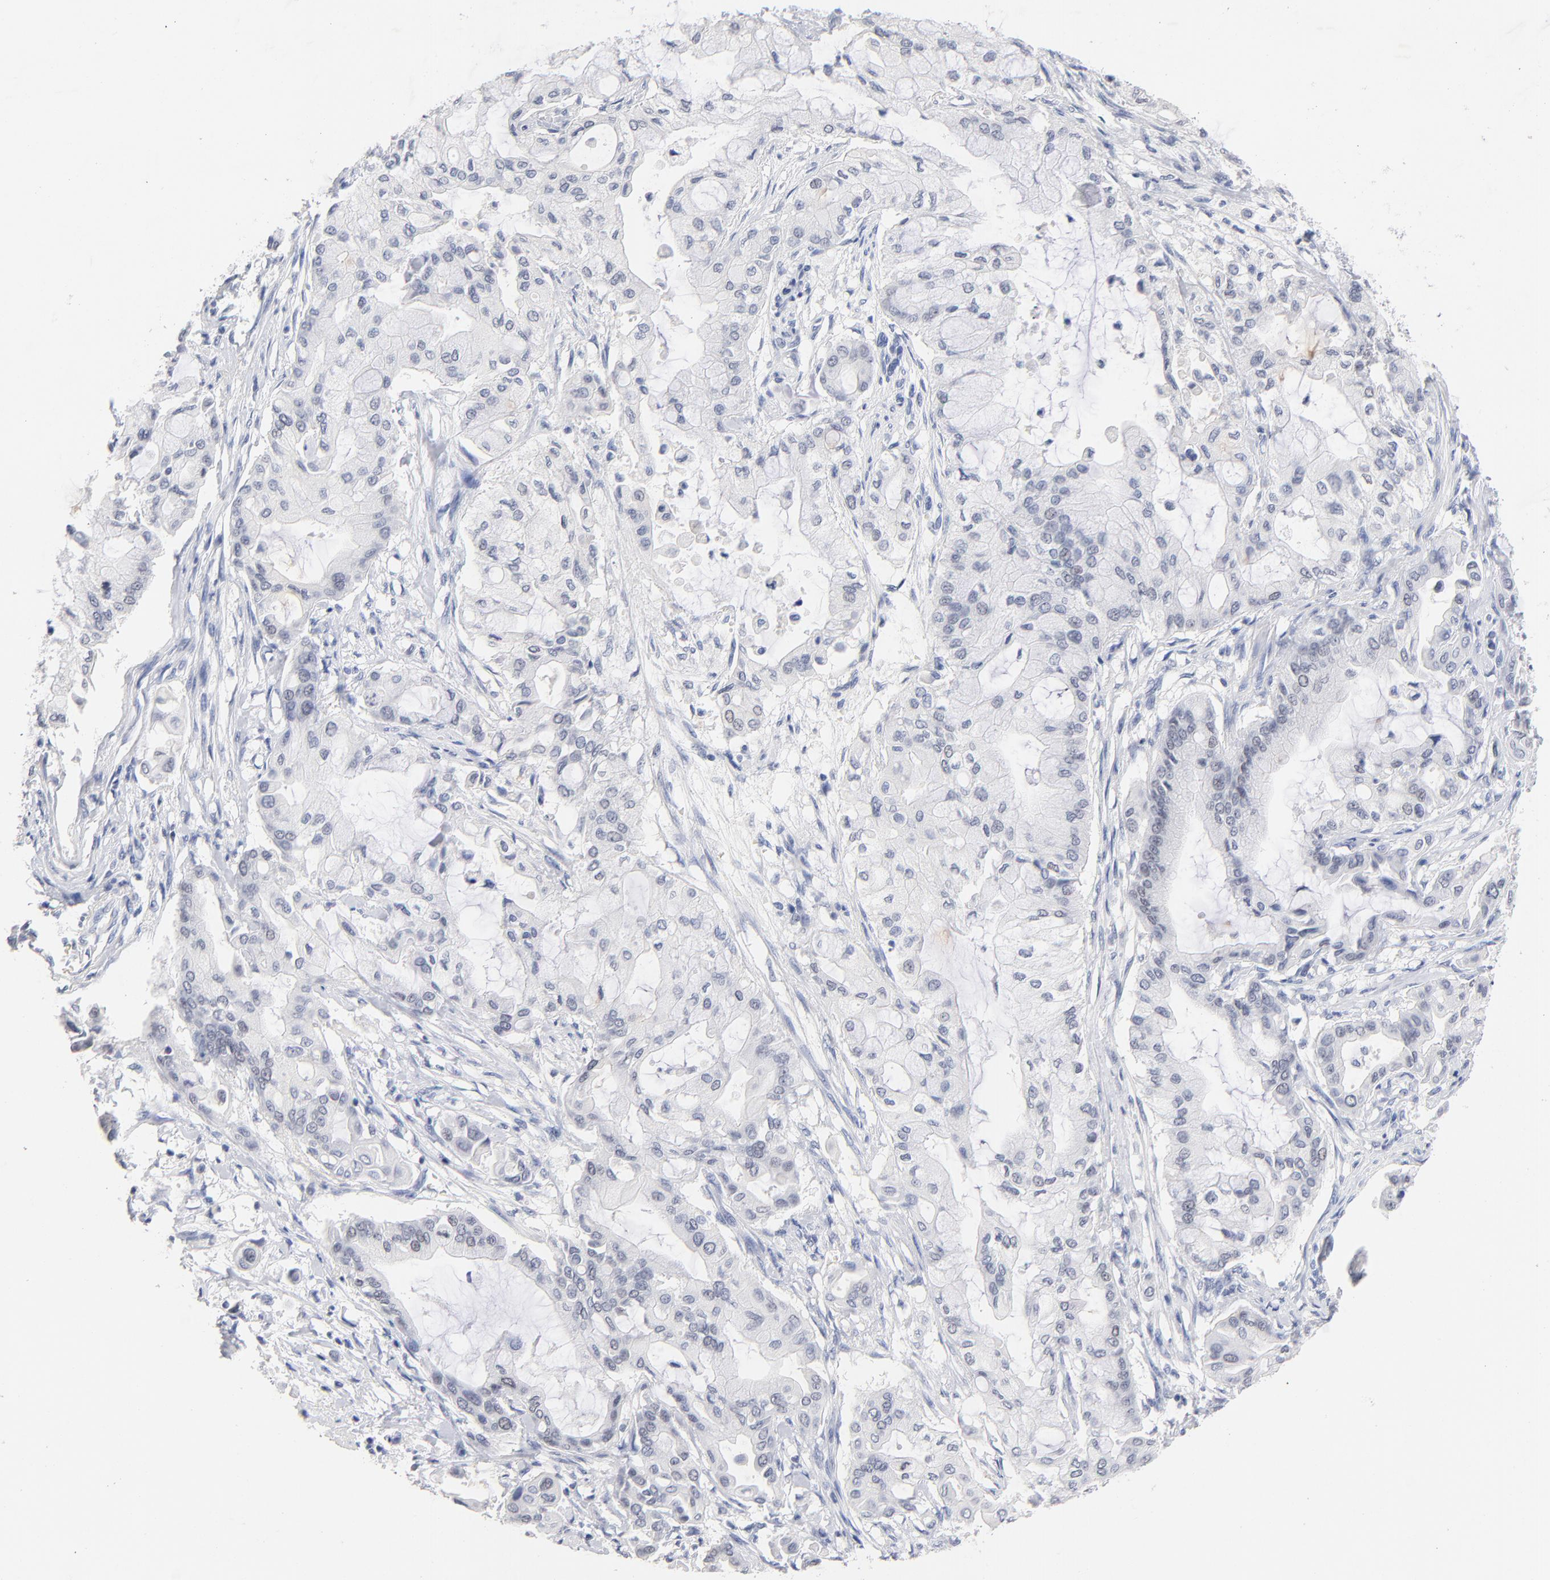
{"staining": {"intensity": "negative", "quantity": "none", "location": "none"}, "tissue": "pancreatic cancer", "cell_type": "Tumor cells", "image_type": "cancer", "snomed": [{"axis": "morphology", "description": "Adenocarcinoma, NOS"}, {"axis": "morphology", "description": "Adenocarcinoma, metastatic, NOS"}, {"axis": "topography", "description": "Lymph node"}, {"axis": "topography", "description": "Pancreas"}, {"axis": "topography", "description": "Duodenum"}], "caption": "The immunohistochemistry image has no significant staining in tumor cells of pancreatic metastatic adenocarcinoma tissue.", "gene": "ORC2", "patient": {"sex": "female", "age": 64}}